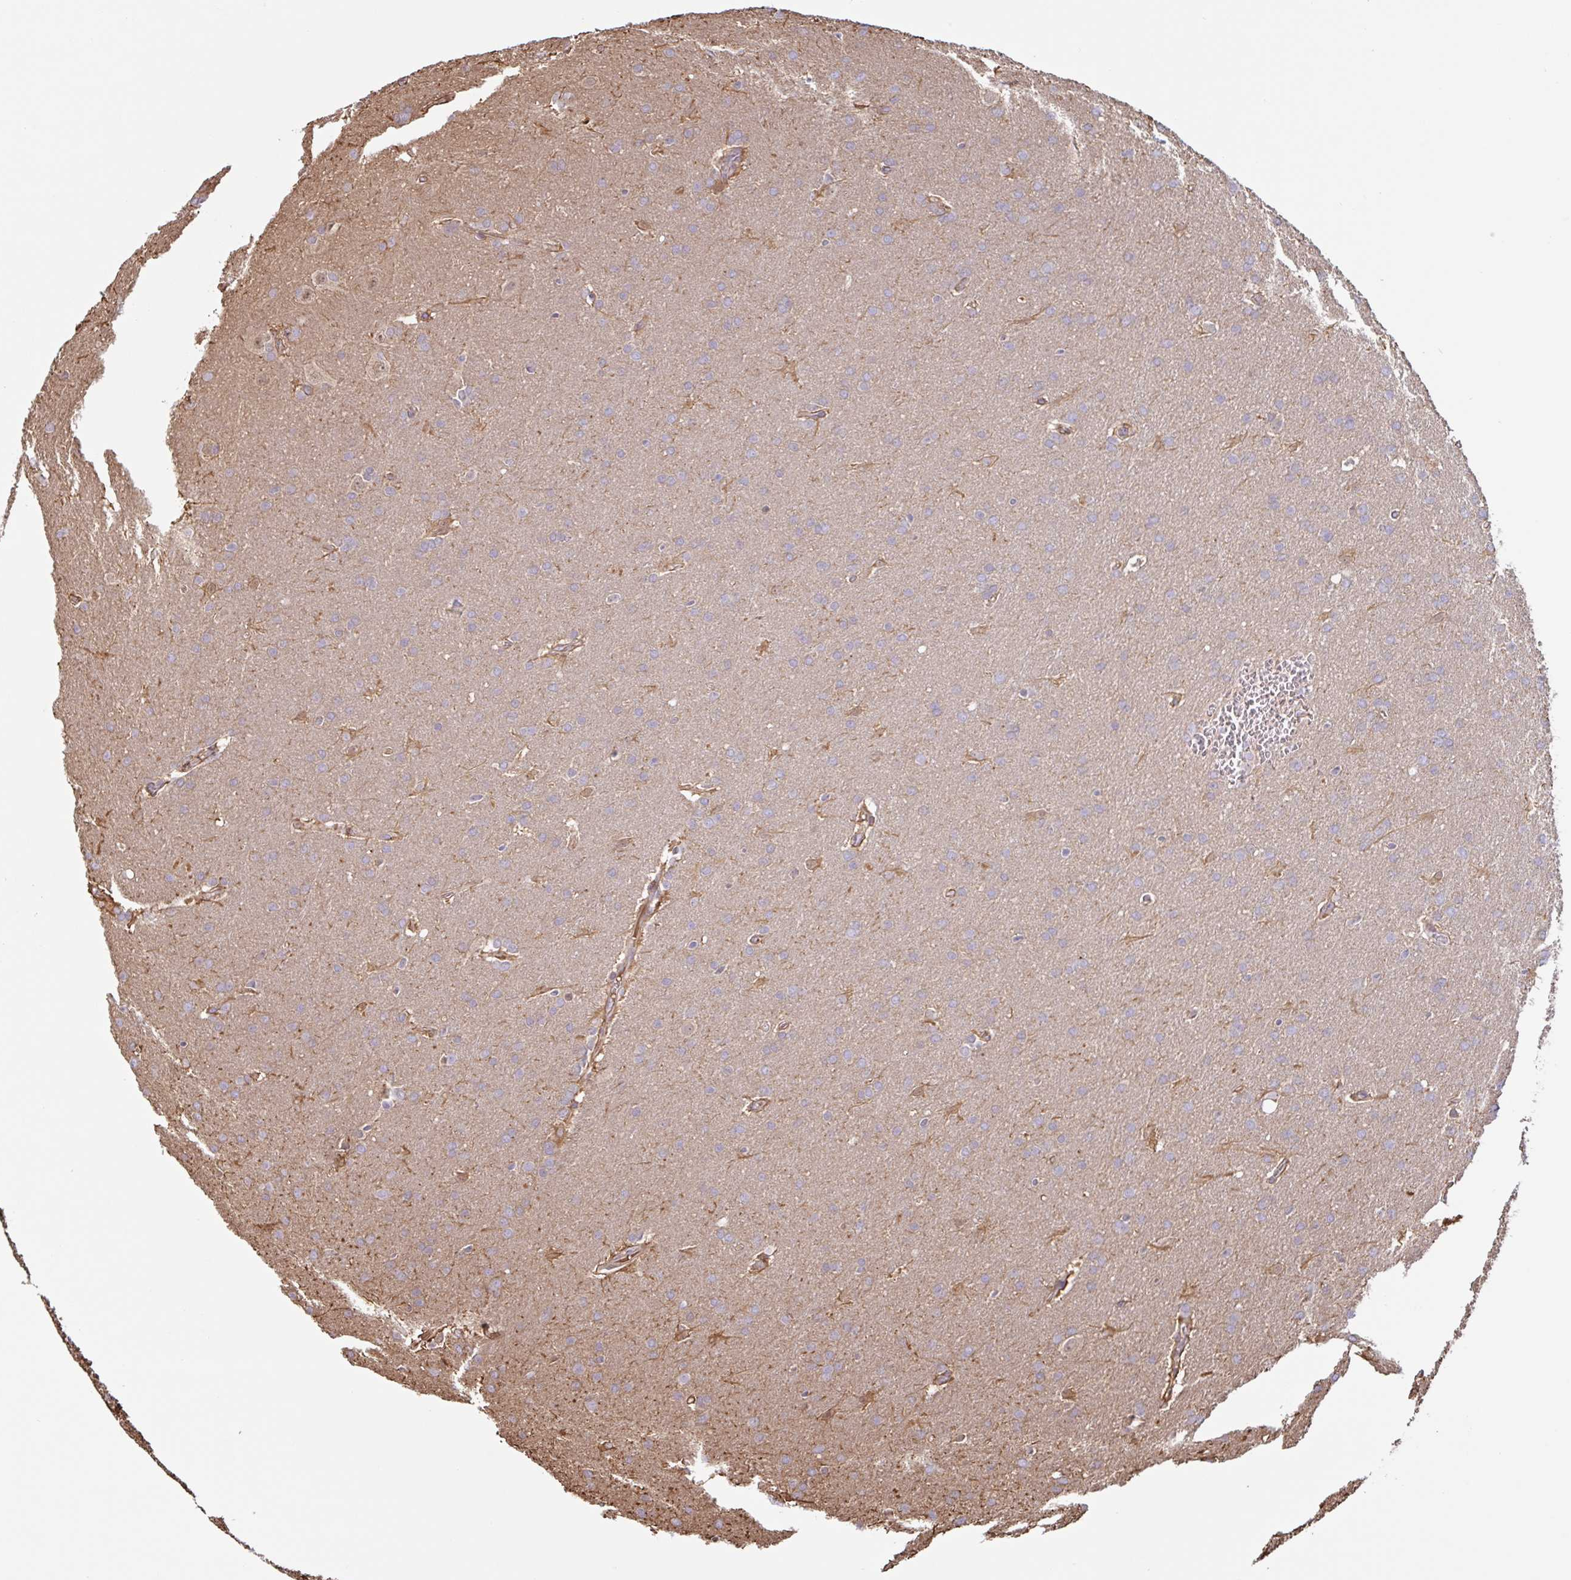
{"staining": {"intensity": "negative", "quantity": "none", "location": "none"}, "tissue": "glioma", "cell_type": "Tumor cells", "image_type": "cancer", "snomed": [{"axis": "morphology", "description": "Glioma, malignant, Low grade"}, {"axis": "topography", "description": "Brain"}], "caption": "Human glioma stained for a protein using IHC shows no staining in tumor cells.", "gene": "OTOP2", "patient": {"sex": "female", "age": 32}}